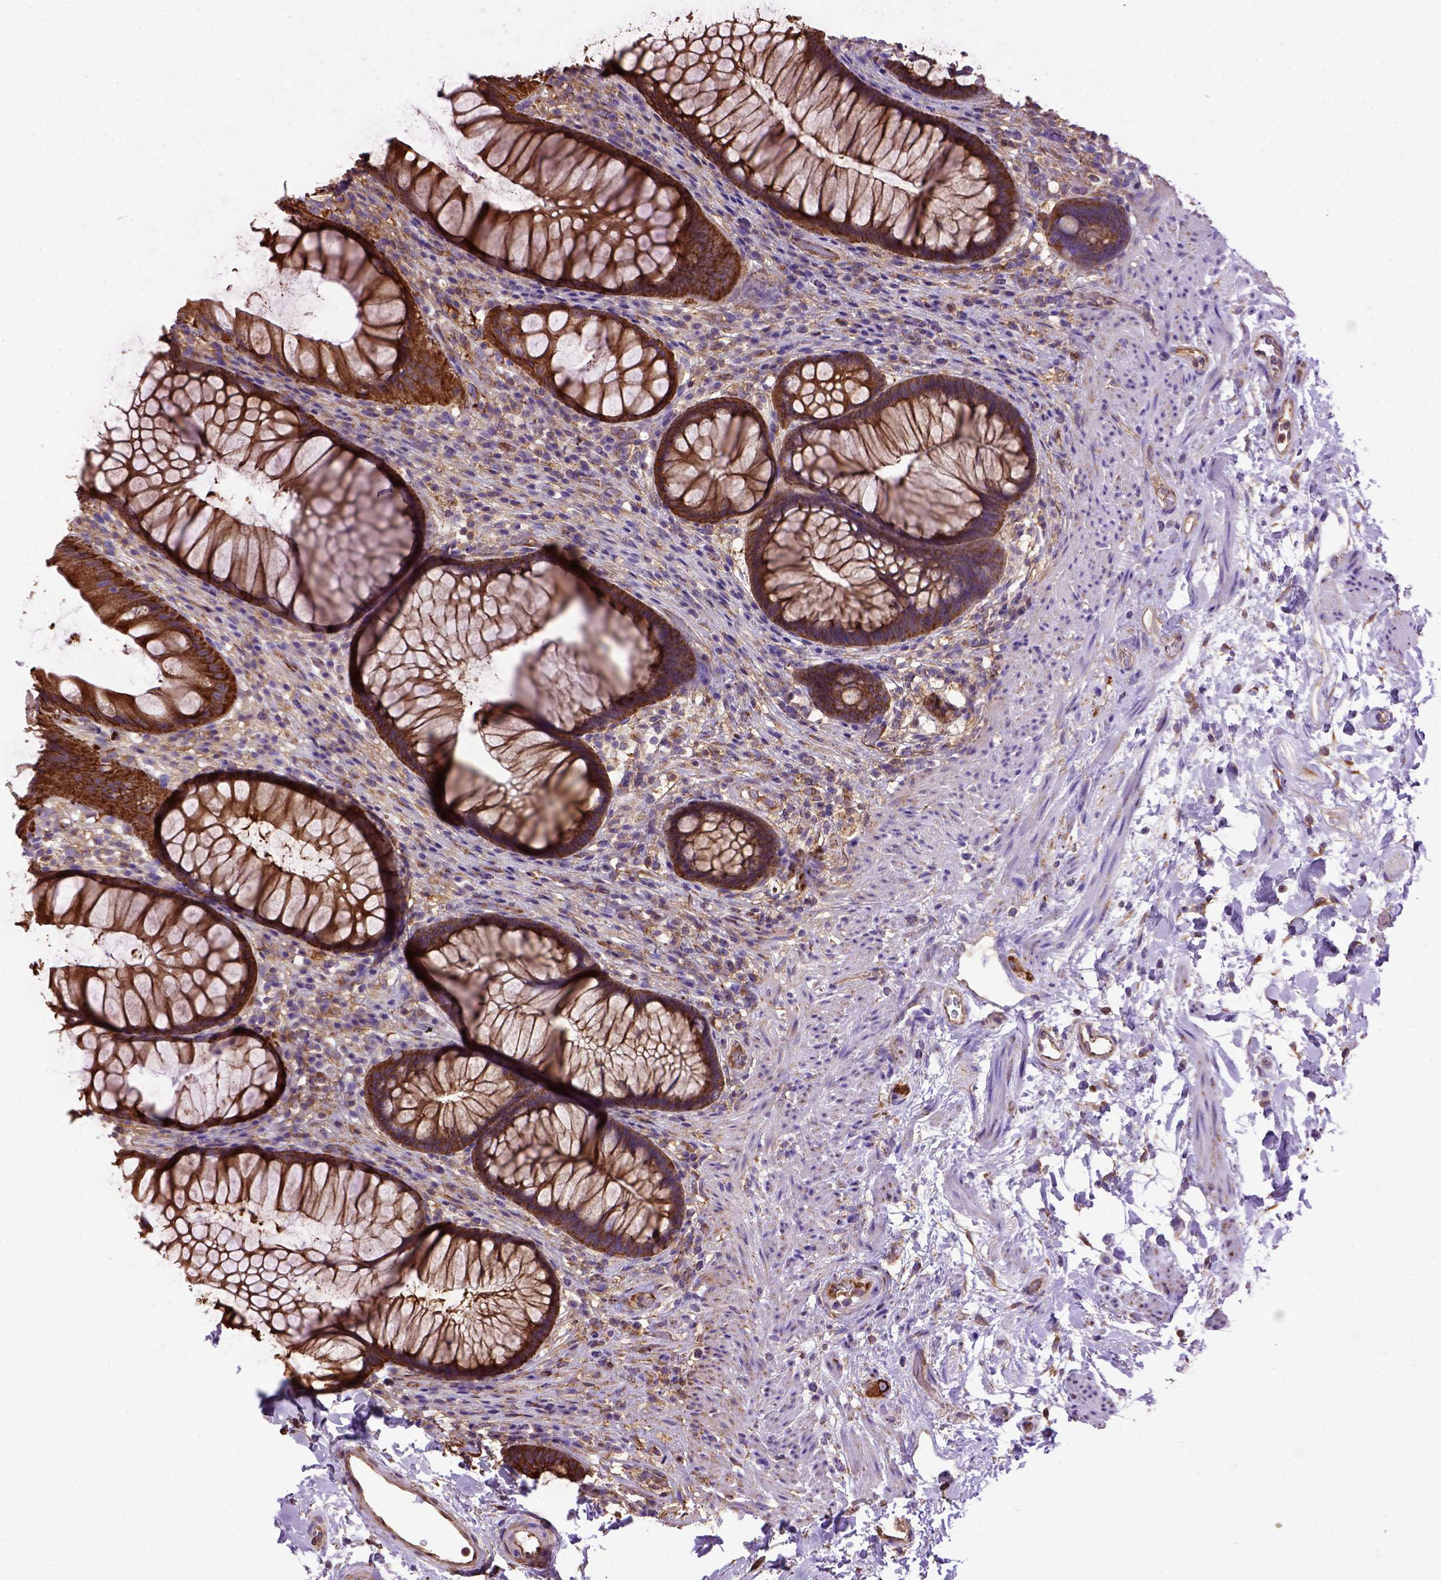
{"staining": {"intensity": "strong", "quantity": ">75%", "location": "cytoplasmic/membranous"}, "tissue": "rectum", "cell_type": "Glandular cells", "image_type": "normal", "snomed": [{"axis": "morphology", "description": "Normal tissue, NOS"}, {"axis": "topography", "description": "Smooth muscle"}, {"axis": "topography", "description": "Rectum"}], "caption": "Immunohistochemical staining of normal human rectum displays high levels of strong cytoplasmic/membranous staining in approximately >75% of glandular cells. The protein of interest is stained brown, and the nuclei are stained in blue (DAB (3,3'-diaminobenzidine) IHC with brightfield microscopy, high magnification).", "gene": "MVP", "patient": {"sex": "male", "age": 53}}